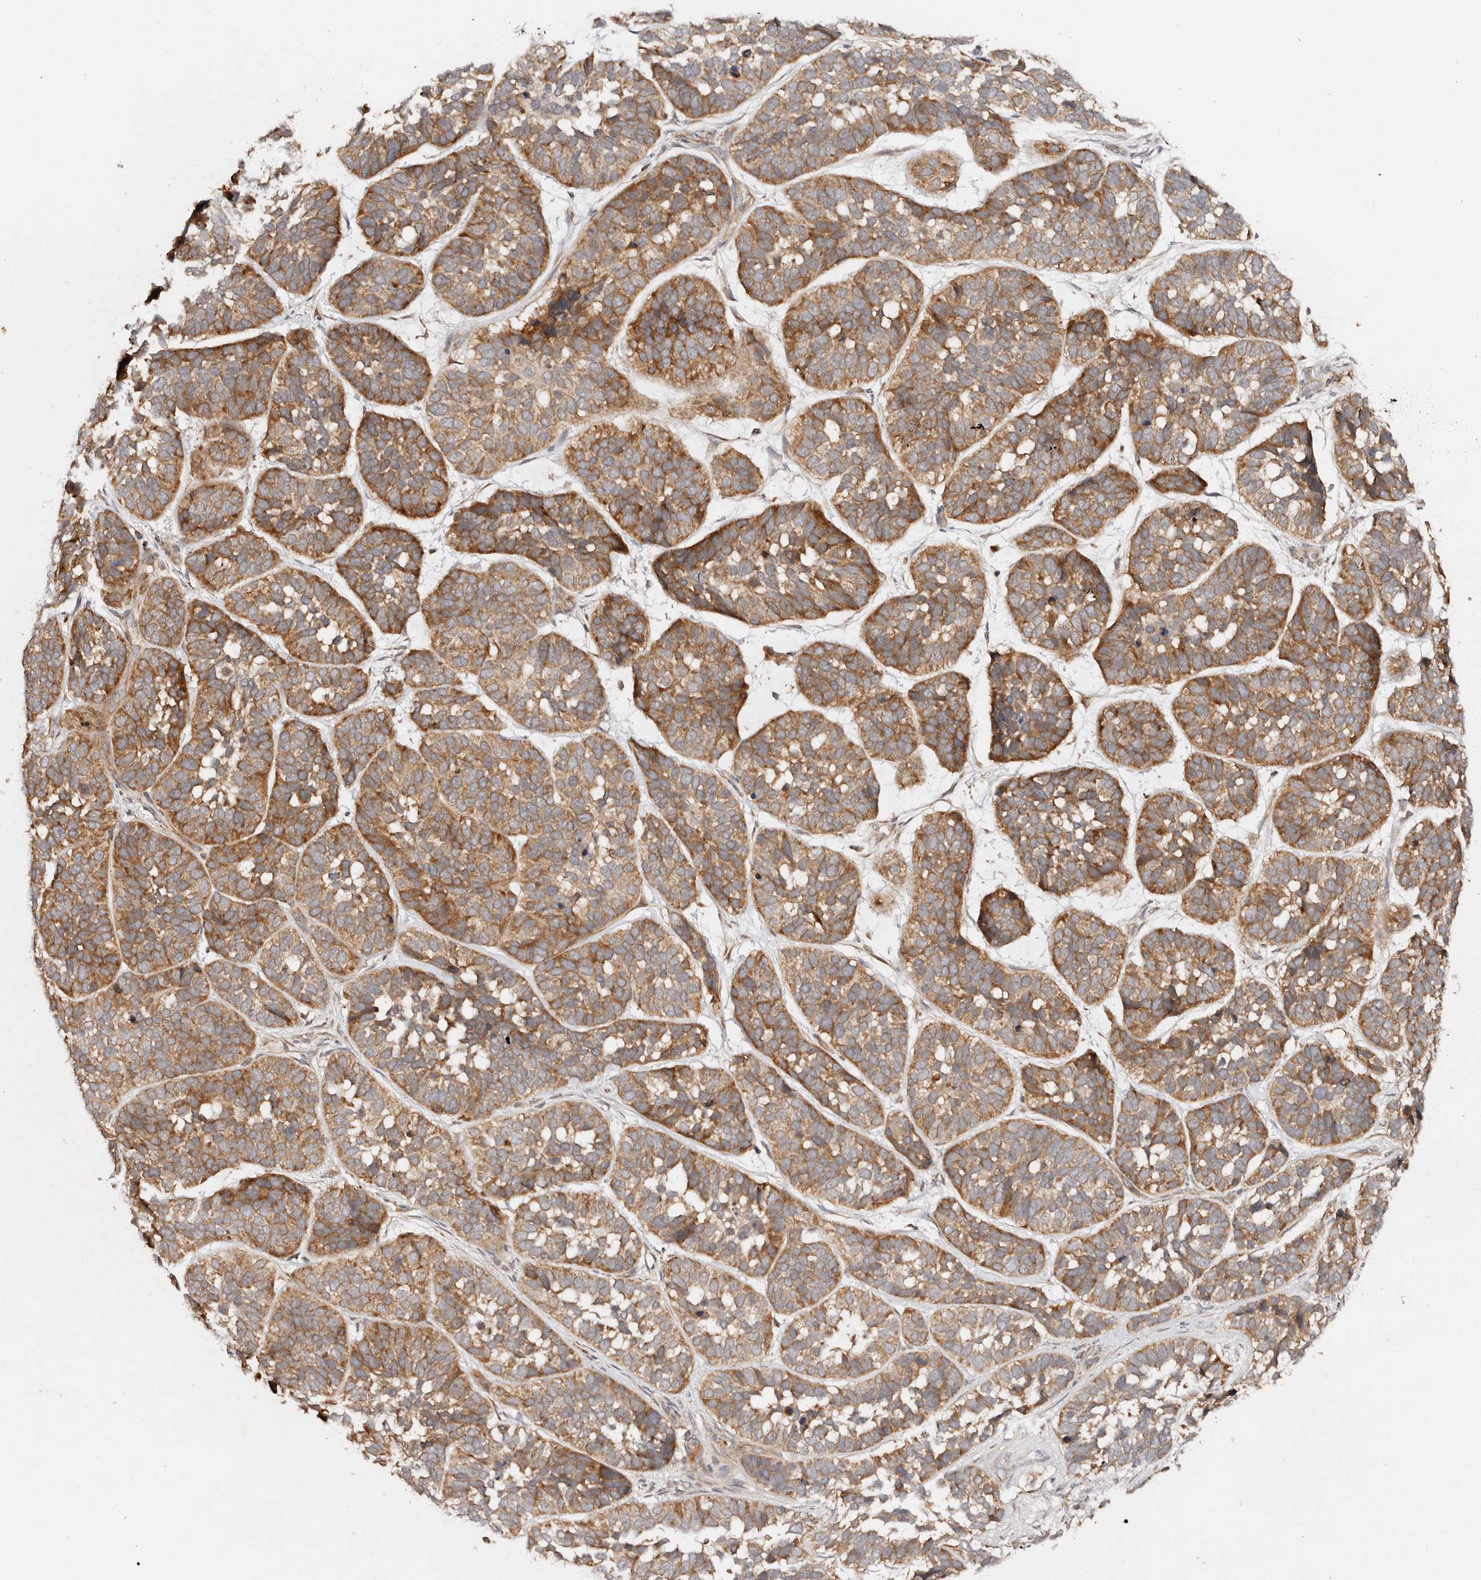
{"staining": {"intensity": "moderate", "quantity": ">75%", "location": "cytoplasmic/membranous"}, "tissue": "skin cancer", "cell_type": "Tumor cells", "image_type": "cancer", "snomed": [{"axis": "morphology", "description": "Basal cell carcinoma"}, {"axis": "topography", "description": "Skin"}], "caption": "Immunohistochemistry (IHC) of skin cancer exhibits medium levels of moderate cytoplasmic/membranous expression in about >75% of tumor cells.", "gene": "DENND11", "patient": {"sex": "male", "age": 62}}